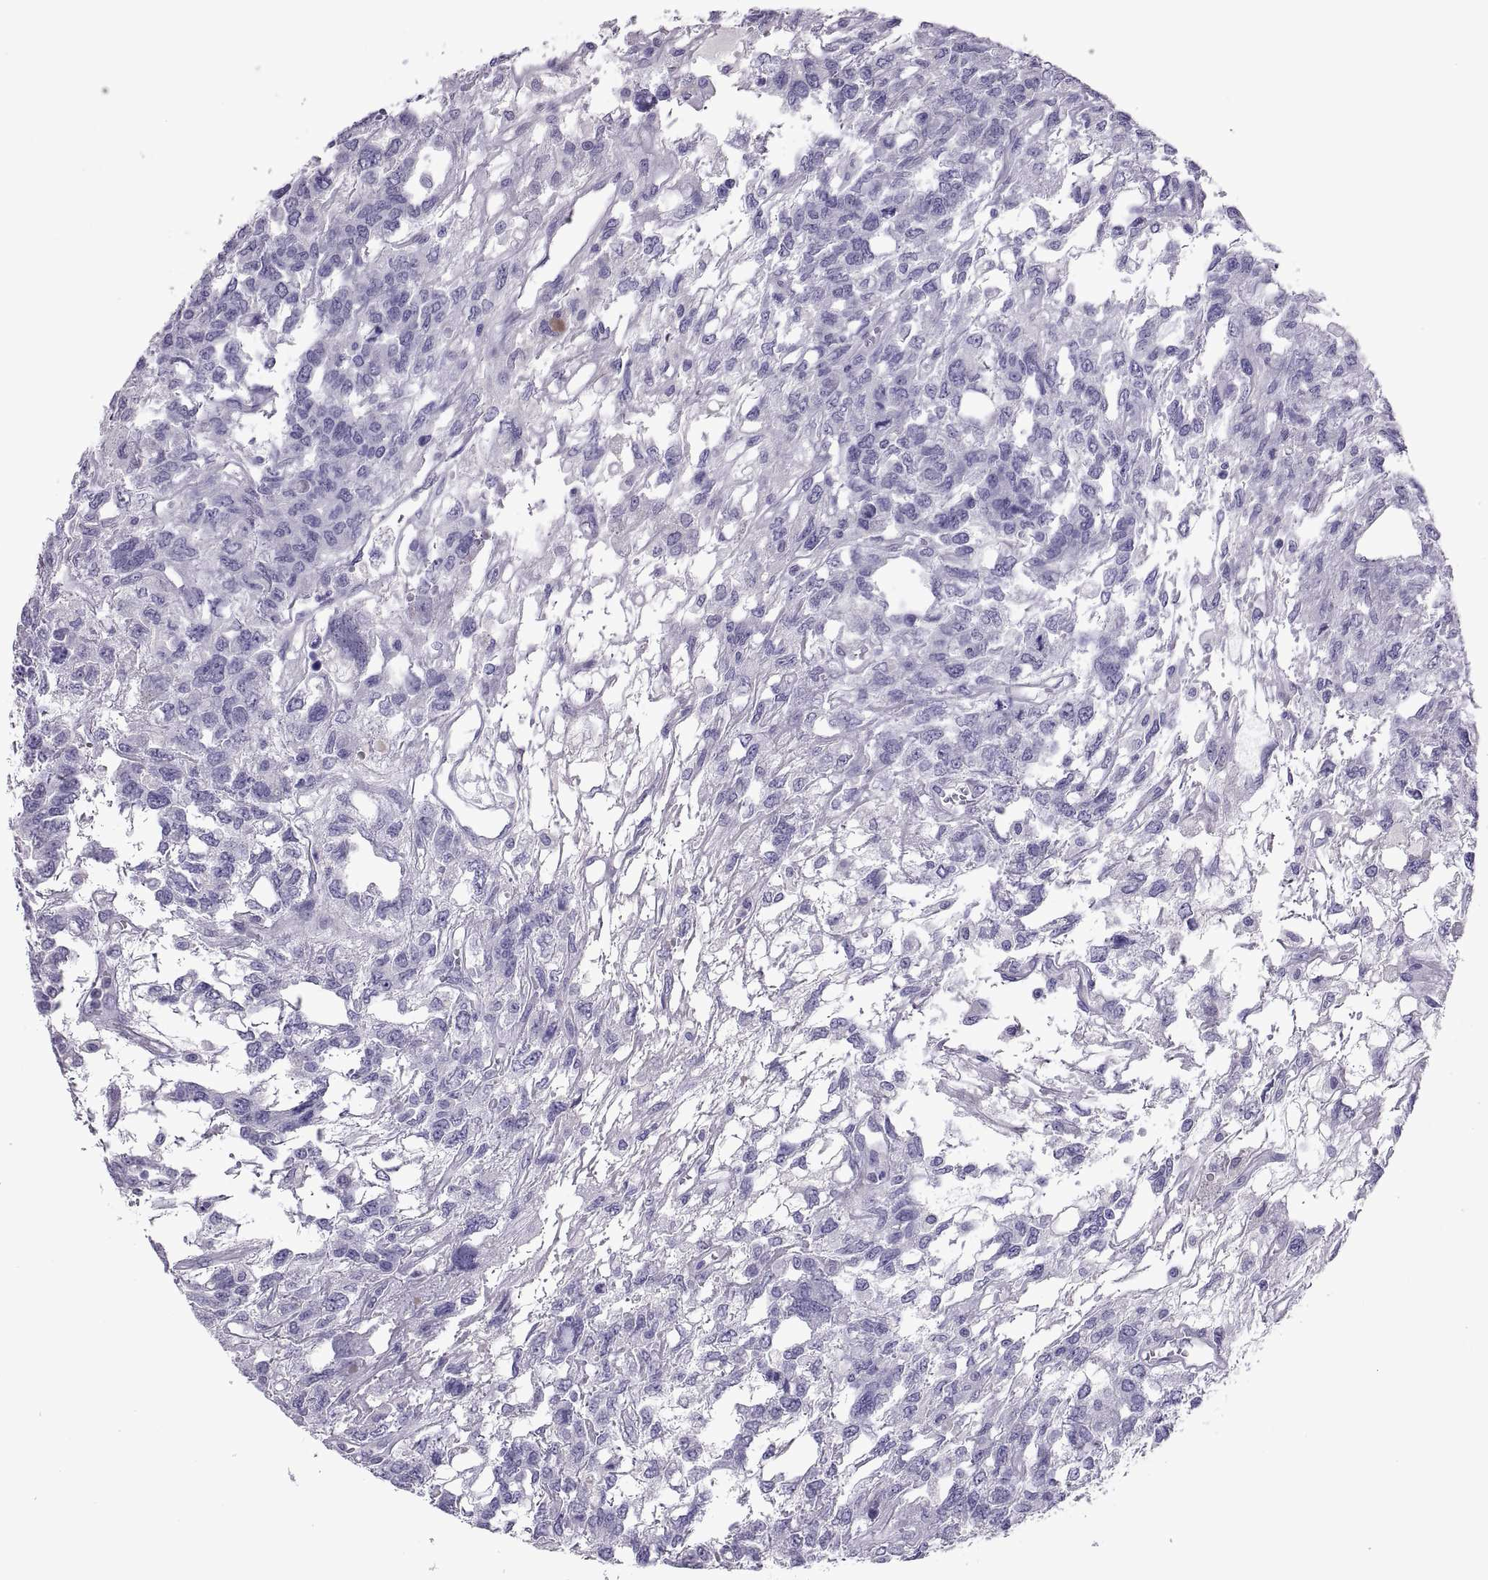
{"staining": {"intensity": "negative", "quantity": "none", "location": "none"}, "tissue": "testis cancer", "cell_type": "Tumor cells", "image_type": "cancer", "snomed": [{"axis": "morphology", "description": "Seminoma, NOS"}, {"axis": "topography", "description": "Testis"}], "caption": "An IHC image of testis cancer (seminoma) is shown. There is no staining in tumor cells of testis cancer (seminoma).", "gene": "RGS20", "patient": {"sex": "male", "age": 52}}